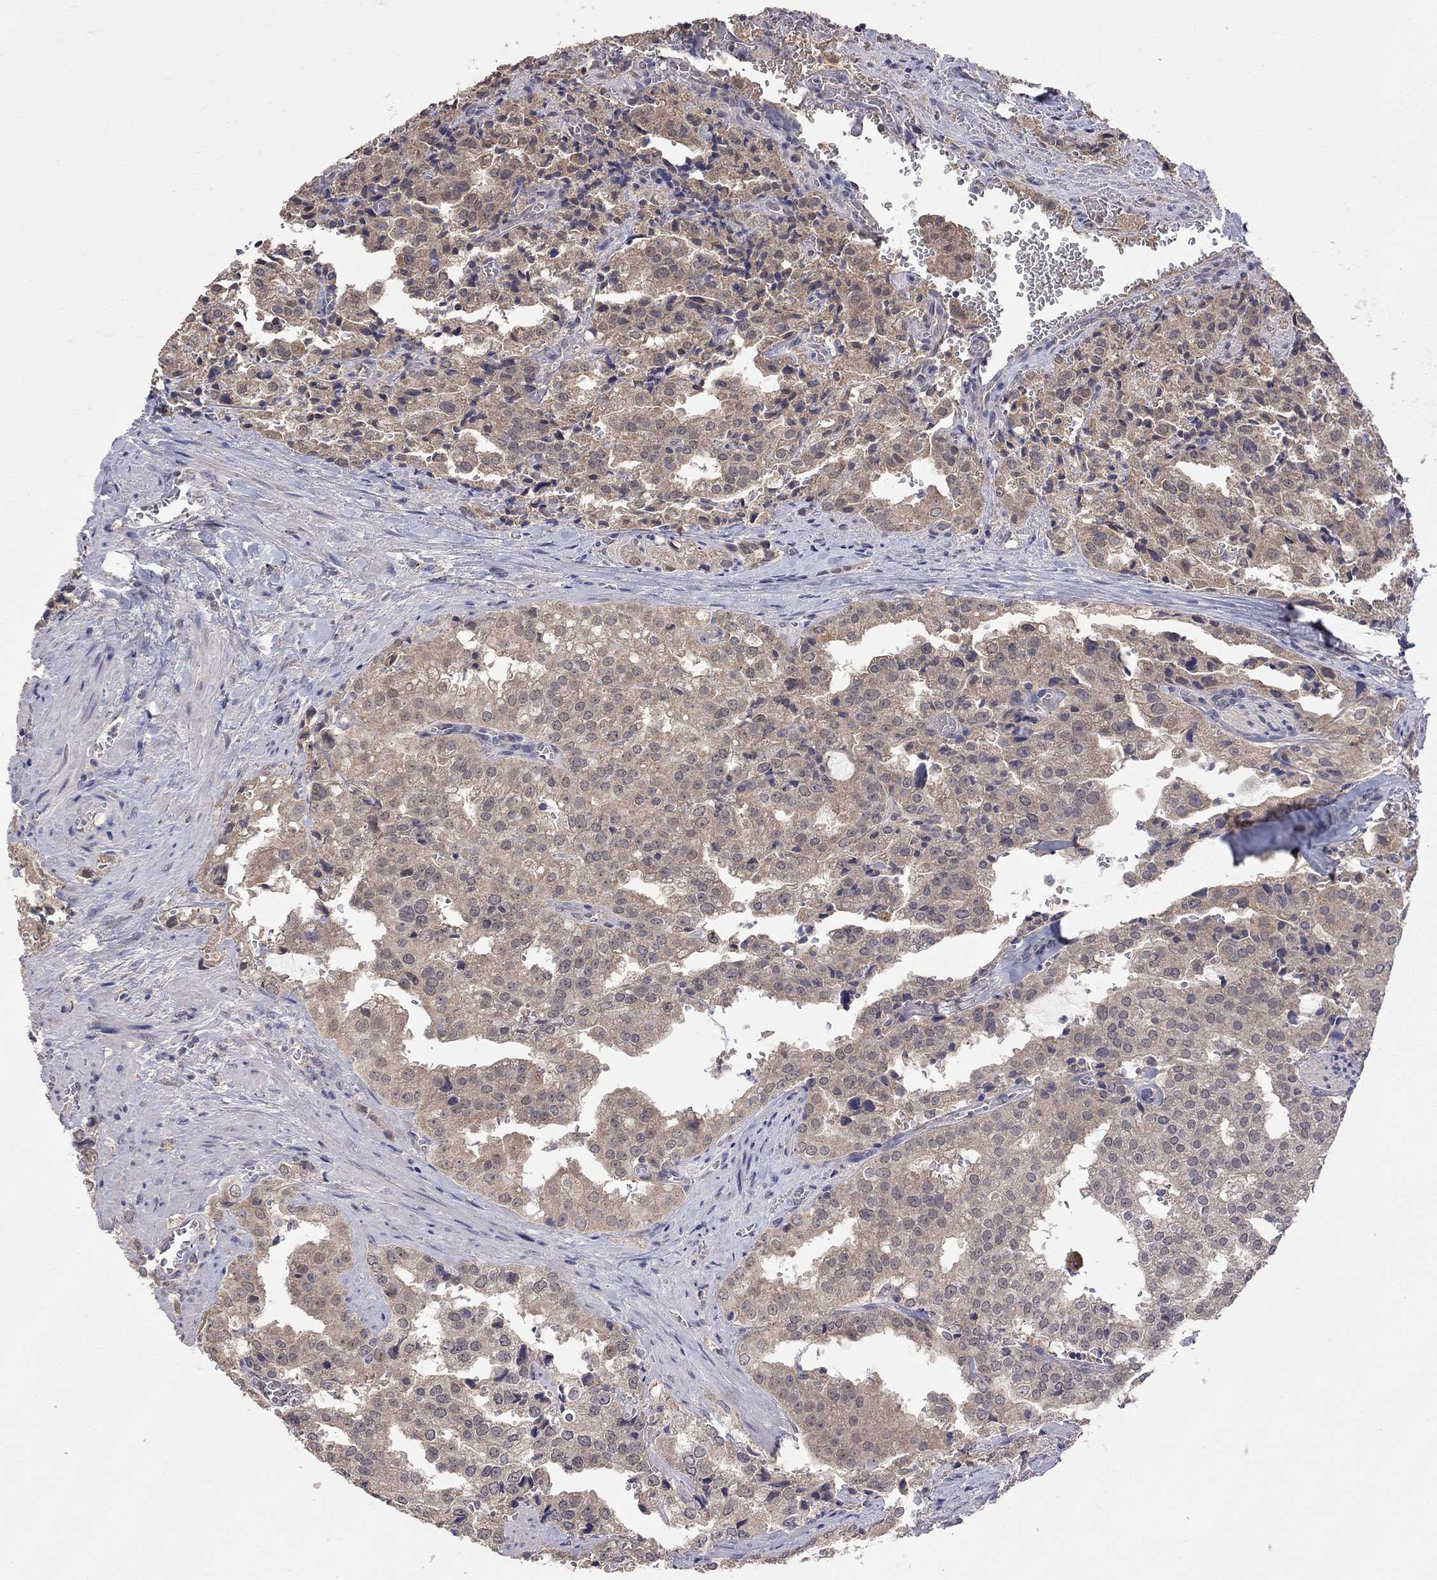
{"staining": {"intensity": "weak", "quantity": "25%-75%", "location": "cytoplasmic/membranous"}, "tissue": "prostate cancer", "cell_type": "Tumor cells", "image_type": "cancer", "snomed": [{"axis": "morphology", "description": "Adenocarcinoma, High grade"}, {"axis": "topography", "description": "Prostate"}], "caption": "Prostate cancer (adenocarcinoma (high-grade)) stained with a brown dye exhibits weak cytoplasmic/membranous positive expression in approximately 25%-75% of tumor cells.", "gene": "HTR6", "patient": {"sex": "male", "age": 68}}